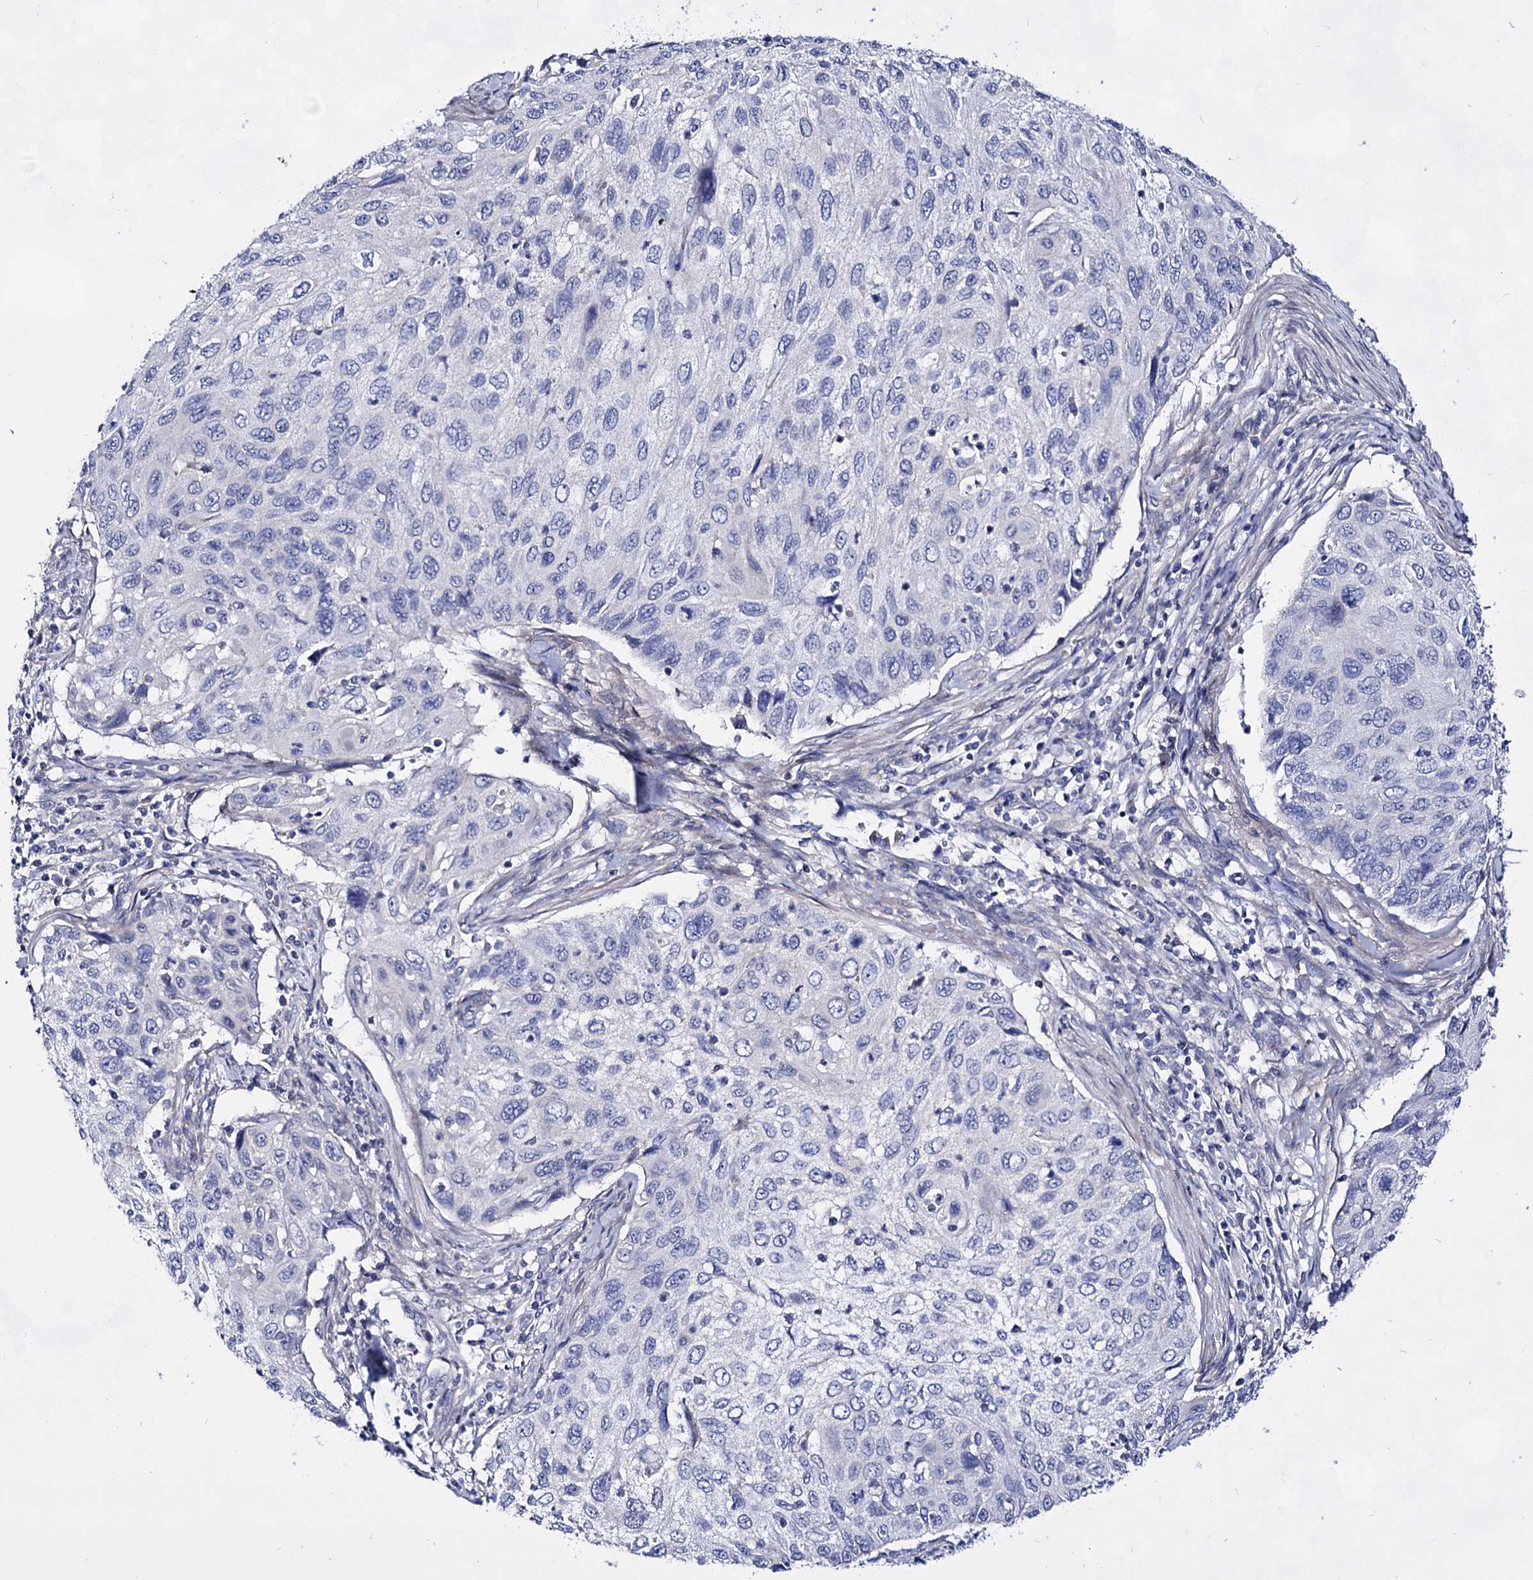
{"staining": {"intensity": "negative", "quantity": "none", "location": "none"}, "tissue": "cervical cancer", "cell_type": "Tumor cells", "image_type": "cancer", "snomed": [{"axis": "morphology", "description": "Squamous cell carcinoma, NOS"}, {"axis": "topography", "description": "Cervix"}], "caption": "Immunohistochemistry (IHC) image of neoplastic tissue: cervical squamous cell carcinoma stained with DAB (3,3'-diaminobenzidine) shows no significant protein staining in tumor cells. The staining was performed using DAB (3,3'-diaminobenzidine) to visualize the protein expression in brown, while the nuclei were stained in blue with hematoxylin (Magnification: 20x).", "gene": "PLIN1", "patient": {"sex": "female", "age": 70}}